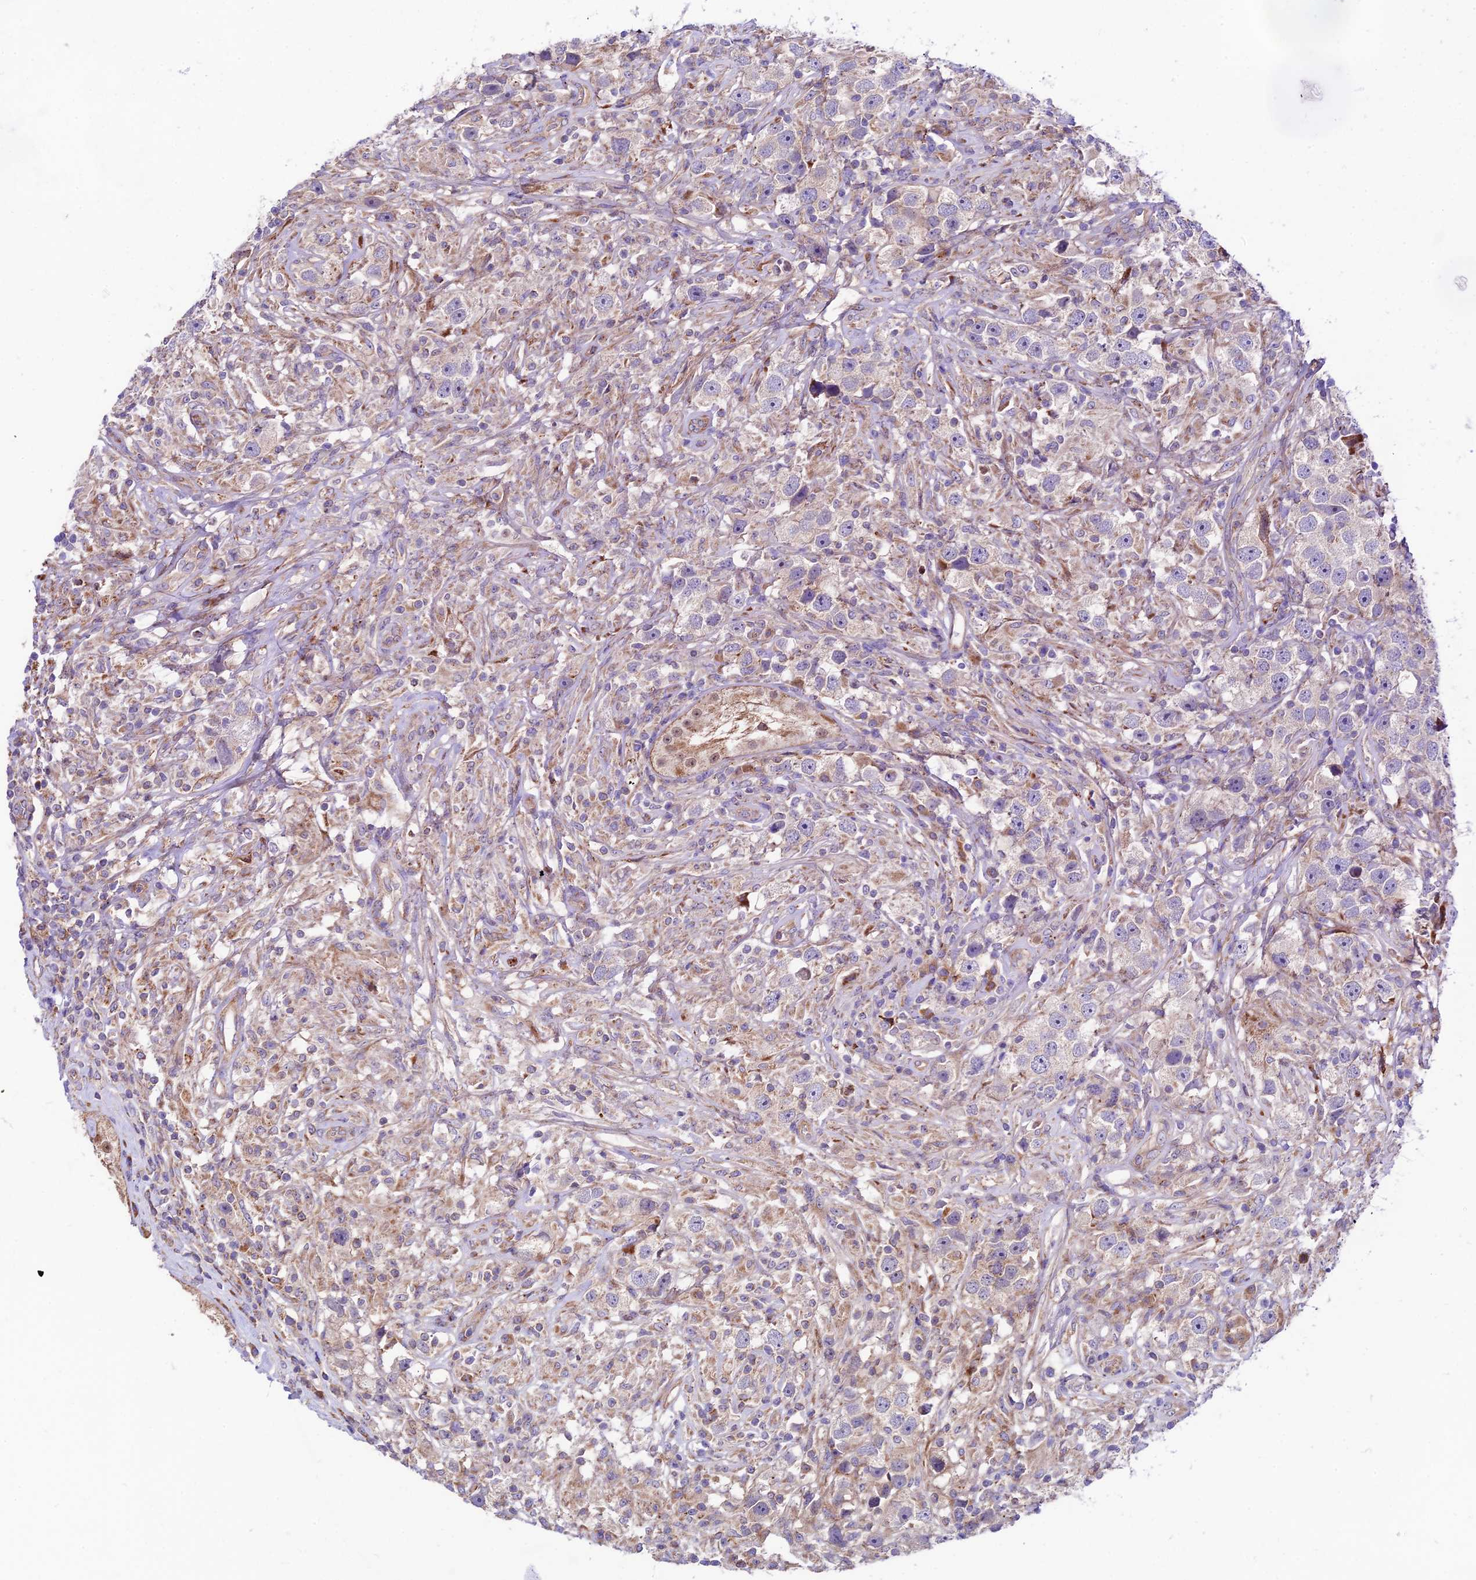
{"staining": {"intensity": "weak", "quantity": "<25%", "location": "cytoplasmic/membranous"}, "tissue": "testis cancer", "cell_type": "Tumor cells", "image_type": "cancer", "snomed": [{"axis": "morphology", "description": "Seminoma, NOS"}, {"axis": "topography", "description": "Testis"}], "caption": "DAB (3,3'-diaminobenzidine) immunohistochemical staining of human testis cancer exhibits no significant staining in tumor cells.", "gene": "VPS13C", "patient": {"sex": "male", "age": 49}}